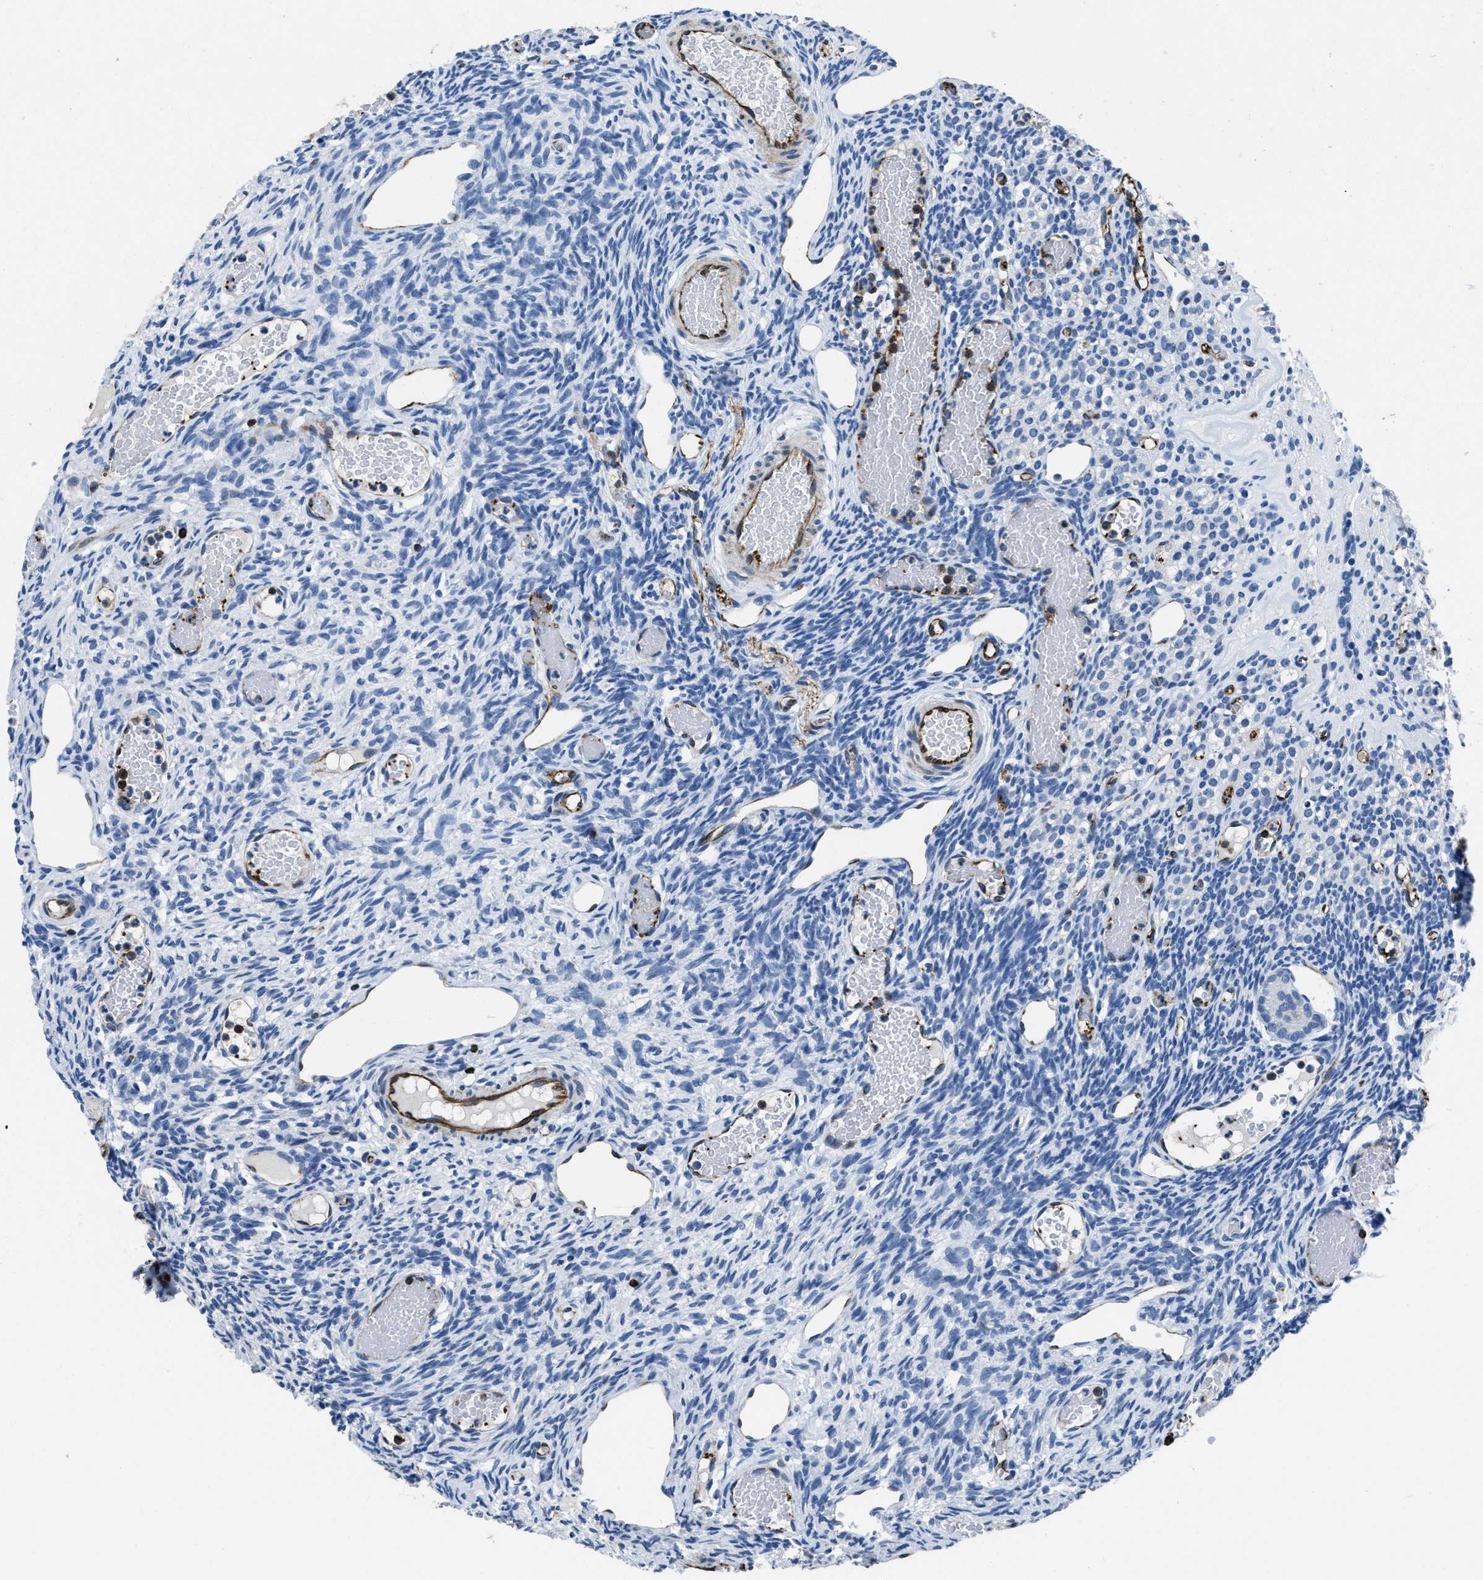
{"staining": {"intensity": "negative", "quantity": "none", "location": "none"}, "tissue": "ovary", "cell_type": "Follicle cells", "image_type": "normal", "snomed": [{"axis": "morphology", "description": "Normal tissue, NOS"}, {"axis": "topography", "description": "Ovary"}], "caption": "DAB (3,3'-diaminobenzidine) immunohistochemical staining of benign ovary displays no significant positivity in follicle cells. (Stains: DAB (3,3'-diaminobenzidine) immunohistochemistry with hematoxylin counter stain, Microscopy: brightfield microscopy at high magnification).", "gene": "ITGA3", "patient": {"sex": "female", "age": 33}}